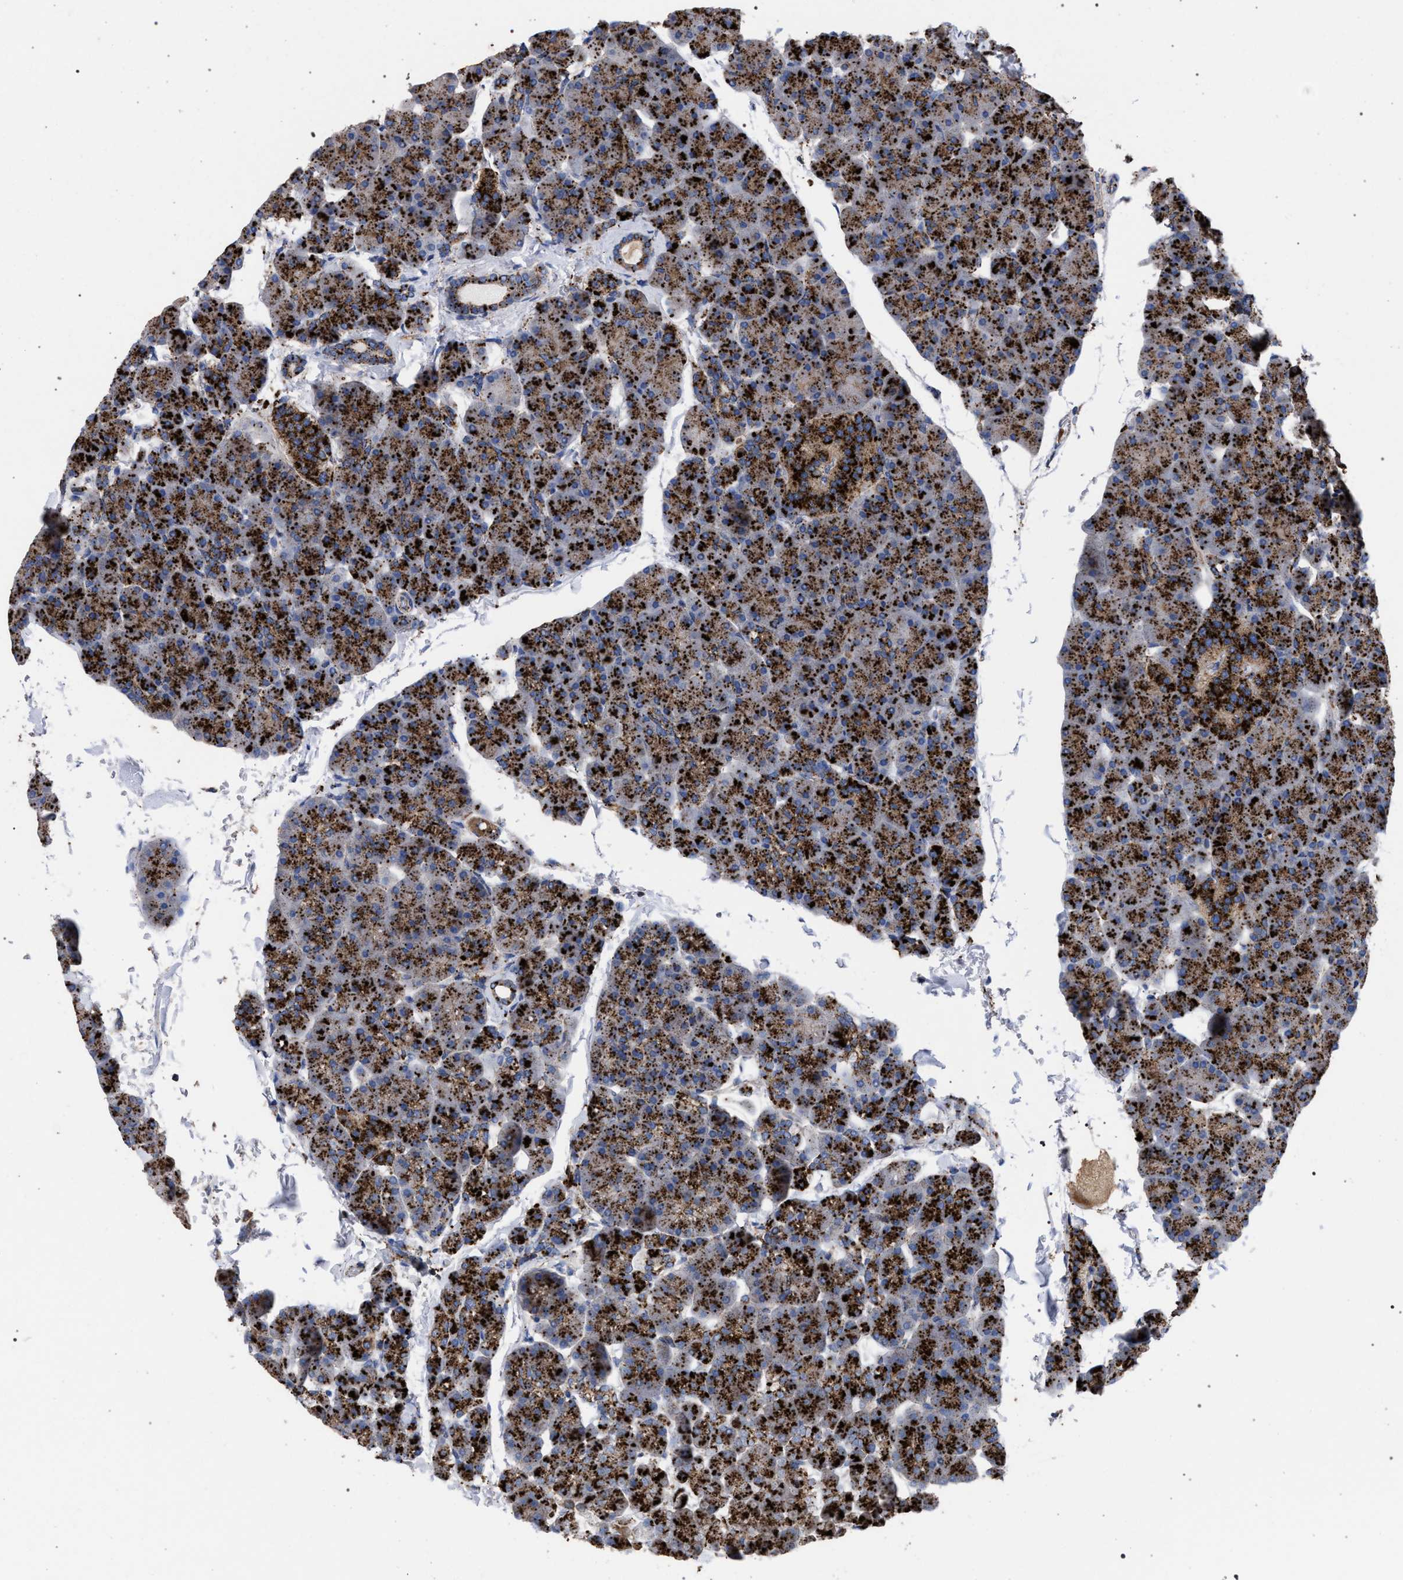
{"staining": {"intensity": "strong", "quantity": ">75%", "location": "cytoplasmic/membranous"}, "tissue": "pancreas", "cell_type": "Exocrine glandular cells", "image_type": "normal", "snomed": [{"axis": "morphology", "description": "Normal tissue, NOS"}, {"axis": "topography", "description": "Pancreas"}], "caption": "Immunohistochemical staining of unremarkable human pancreas shows high levels of strong cytoplasmic/membranous expression in about >75% of exocrine glandular cells. Nuclei are stained in blue.", "gene": "PPT1", "patient": {"sex": "male", "age": 35}}